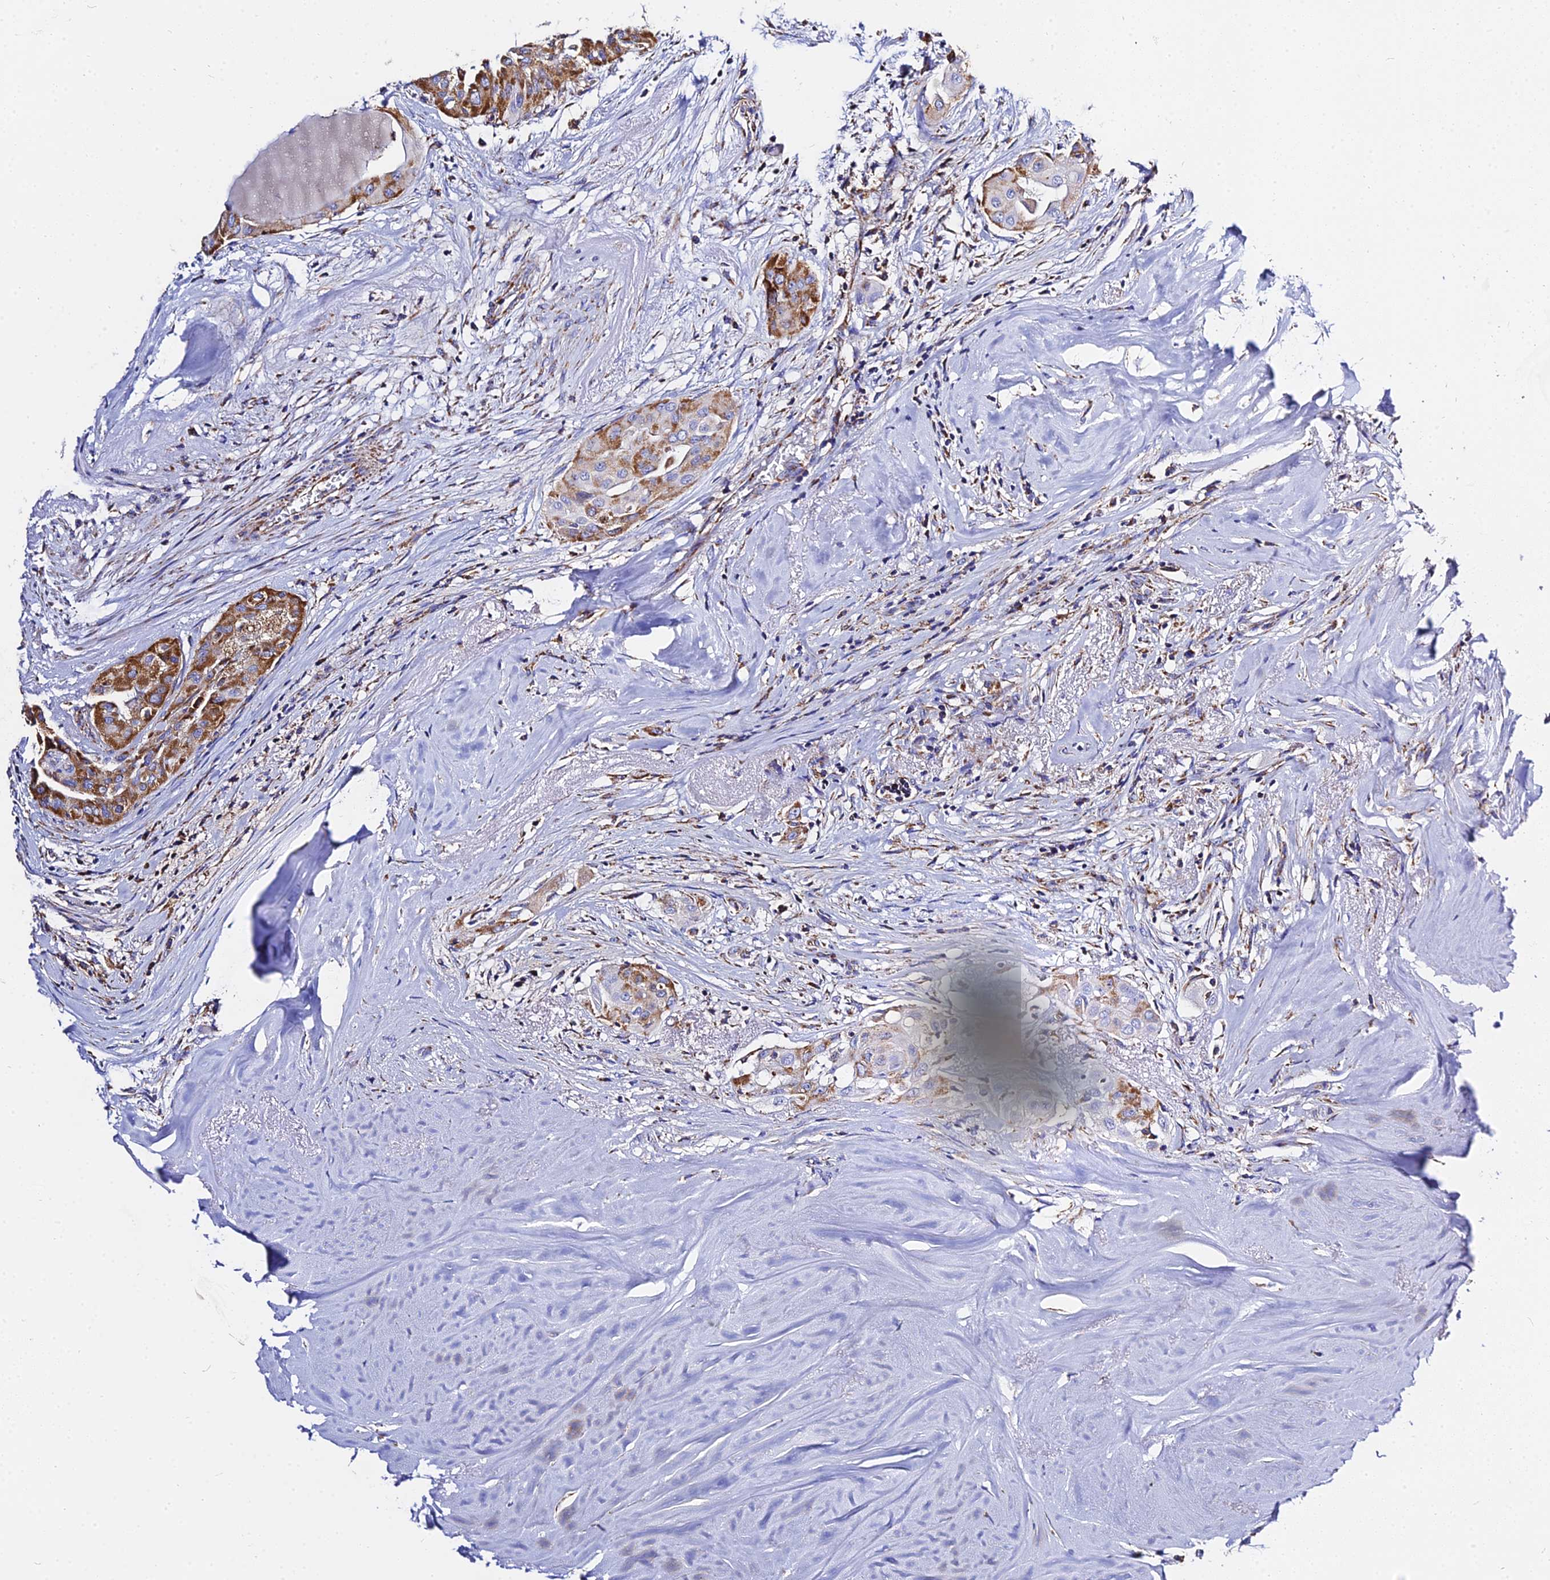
{"staining": {"intensity": "strong", "quantity": ">75%", "location": "cytoplasmic/membranous"}, "tissue": "thyroid cancer", "cell_type": "Tumor cells", "image_type": "cancer", "snomed": [{"axis": "morphology", "description": "Papillary adenocarcinoma, NOS"}, {"axis": "topography", "description": "Thyroid gland"}], "caption": "There is high levels of strong cytoplasmic/membranous positivity in tumor cells of thyroid papillary adenocarcinoma, as demonstrated by immunohistochemical staining (brown color).", "gene": "ZNF573", "patient": {"sex": "female", "age": 59}}